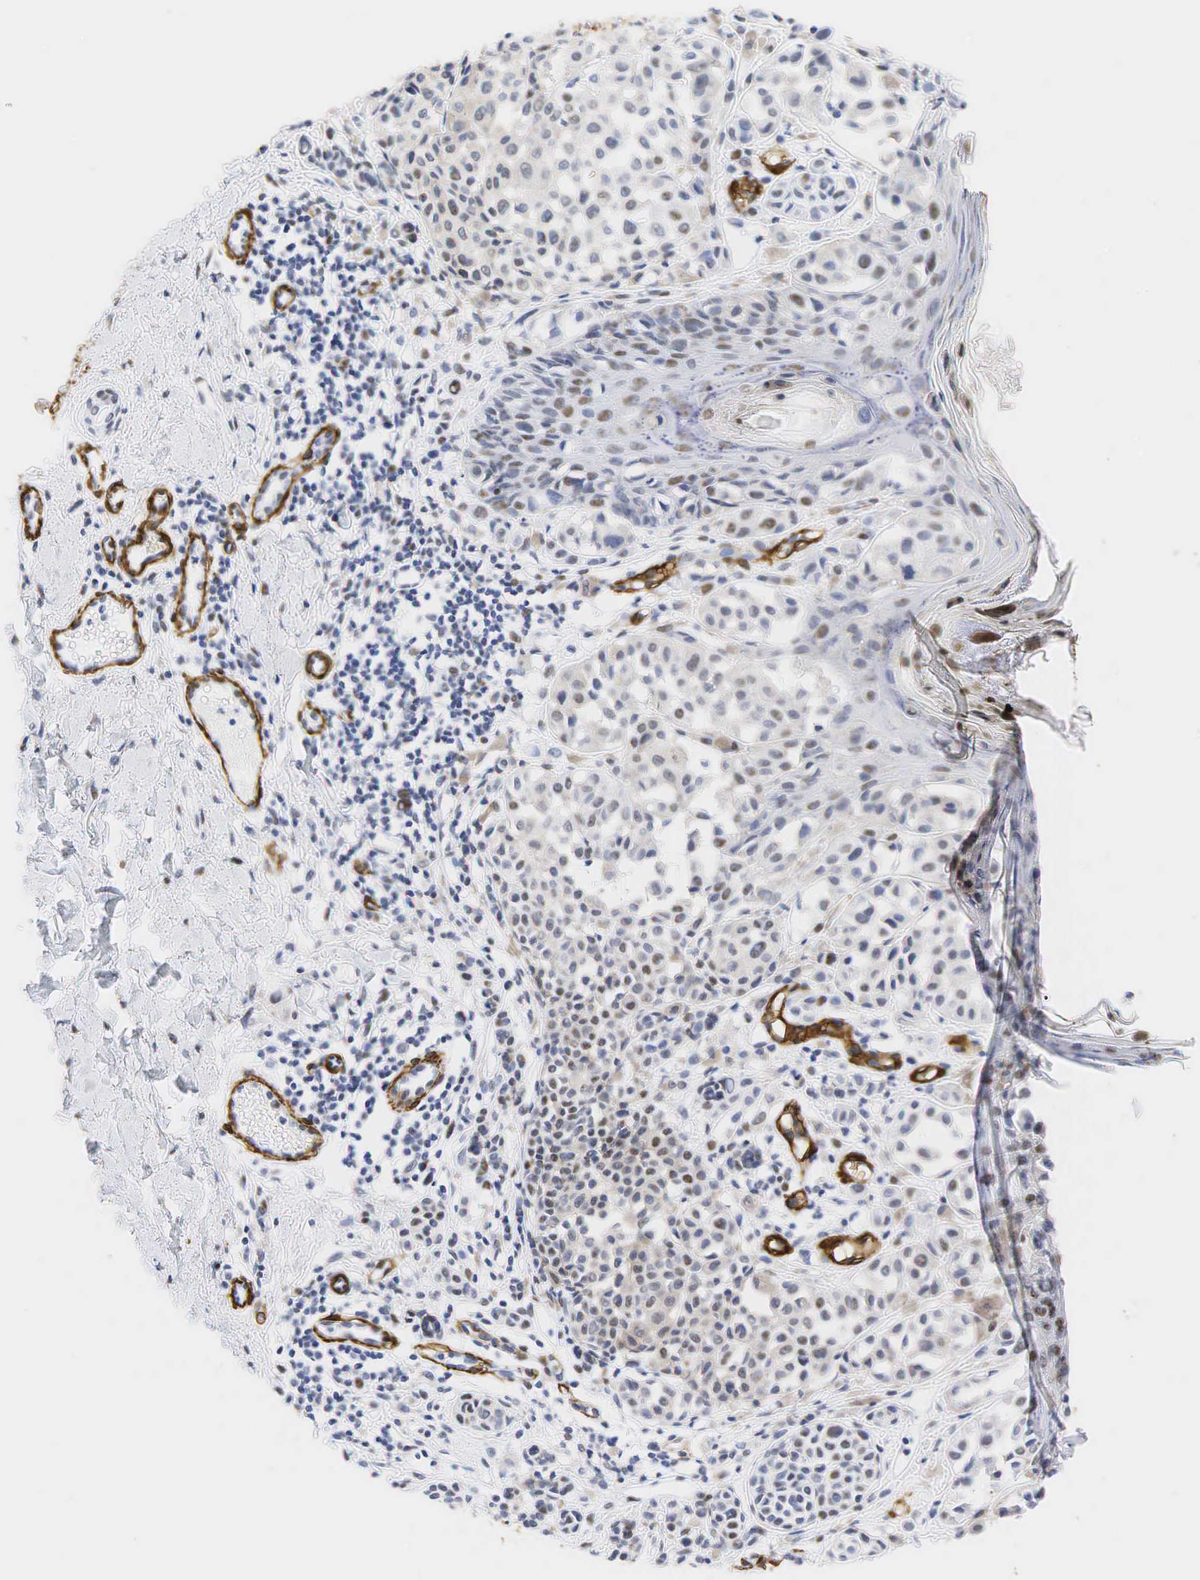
{"staining": {"intensity": "moderate", "quantity": "<25%", "location": "cytoplasmic/membranous,nuclear"}, "tissue": "melanoma", "cell_type": "Tumor cells", "image_type": "cancer", "snomed": [{"axis": "morphology", "description": "Malignant melanoma, NOS"}, {"axis": "topography", "description": "Skin"}], "caption": "Protein expression by immunohistochemistry shows moderate cytoplasmic/membranous and nuclear staining in approximately <25% of tumor cells in melanoma. Nuclei are stained in blue.", "gene": "ACTA2", "patient": {"sex": "male", "age": 67}}